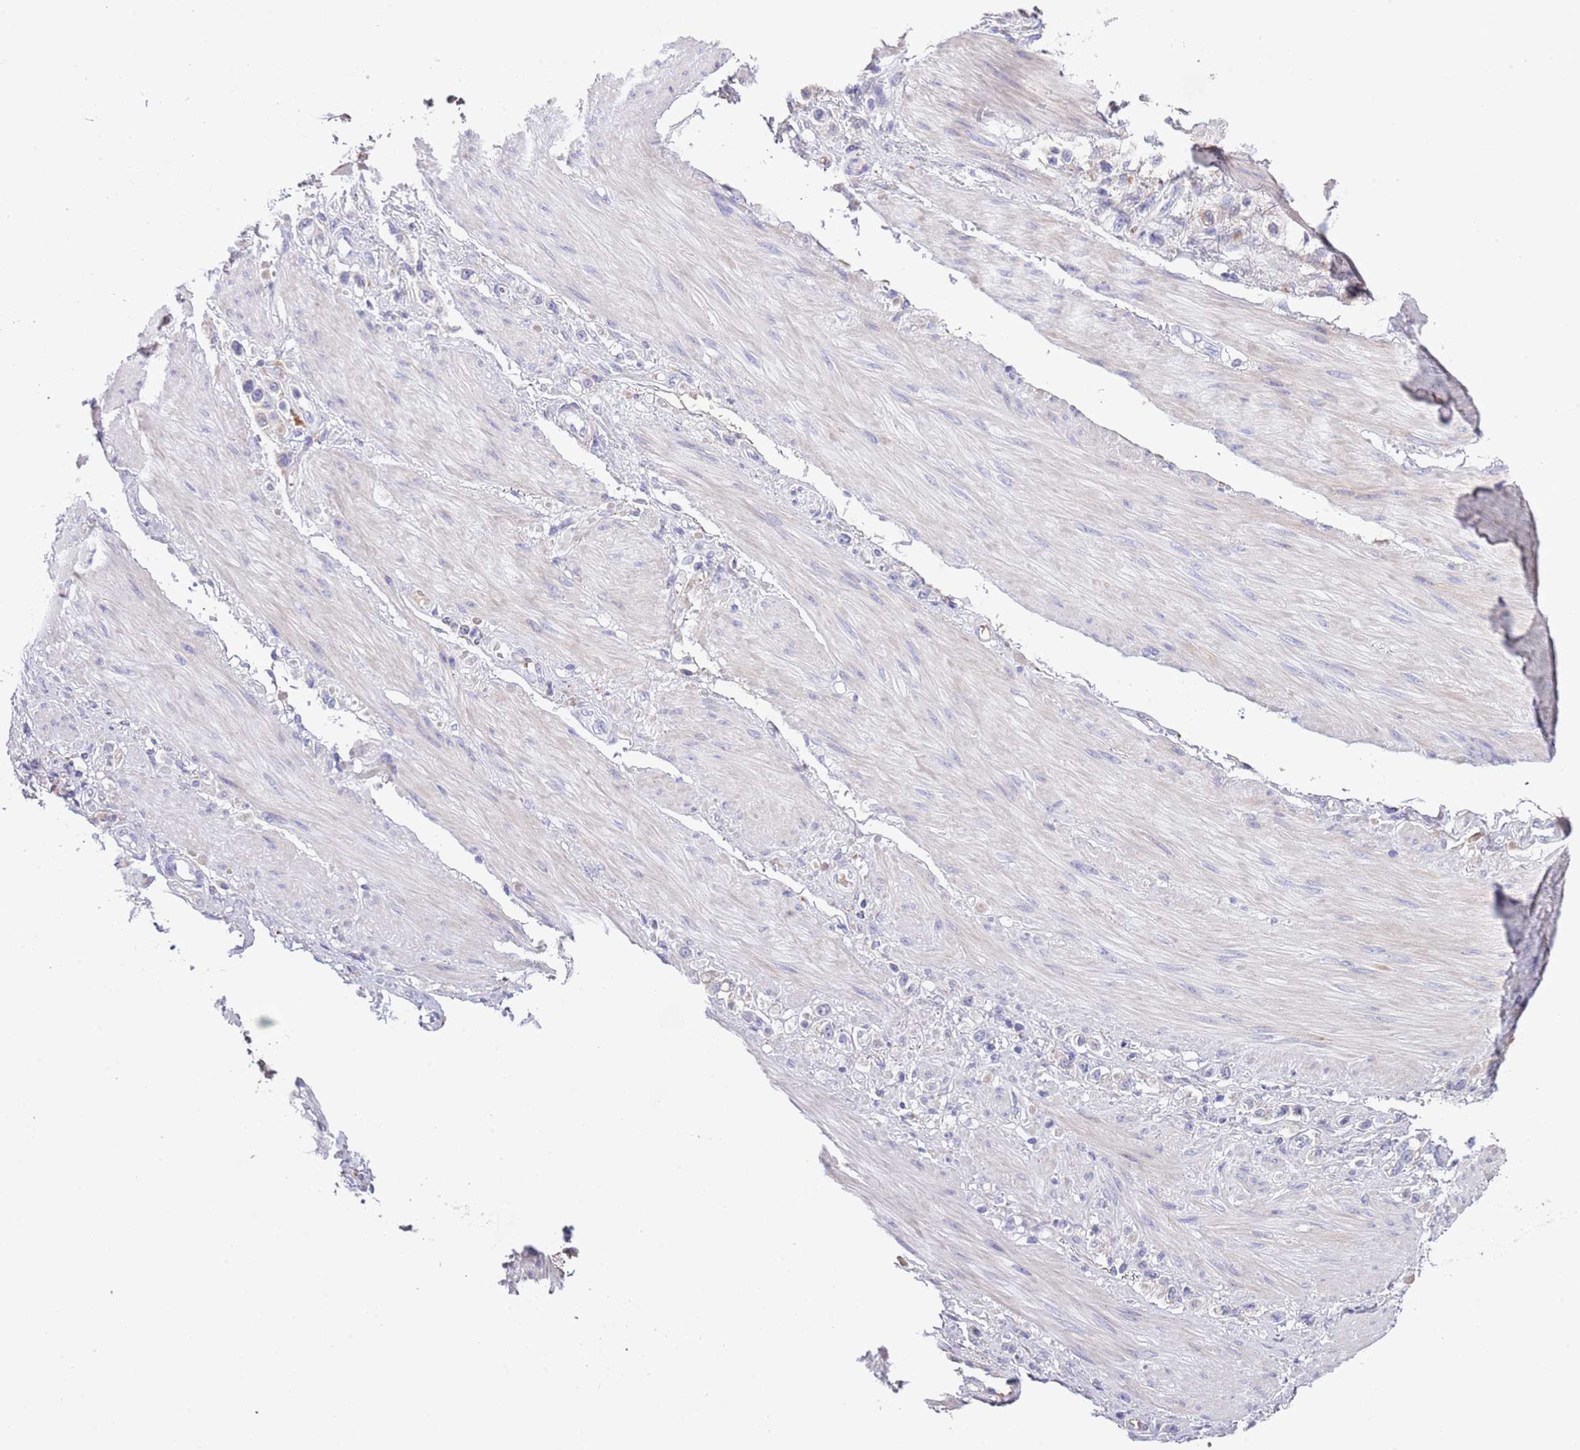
{"staining": {"intensity": "negative", "quantity": "none", "location": "none"}, "tissue": "stomach cancer", "cell_type": "Tumor cells", "image_type": "cancer", "snomed": [{"axis": "morphology", "description": "Adenocarcinoma, NOS"}, {"axis": "topography", "description": "Stomach"}], "caption": "Tumor cells are negative for brown protein staining in stomach cancer.", "gene": "ABHD17C", "patient": {"sex": "female", "age": 65}}